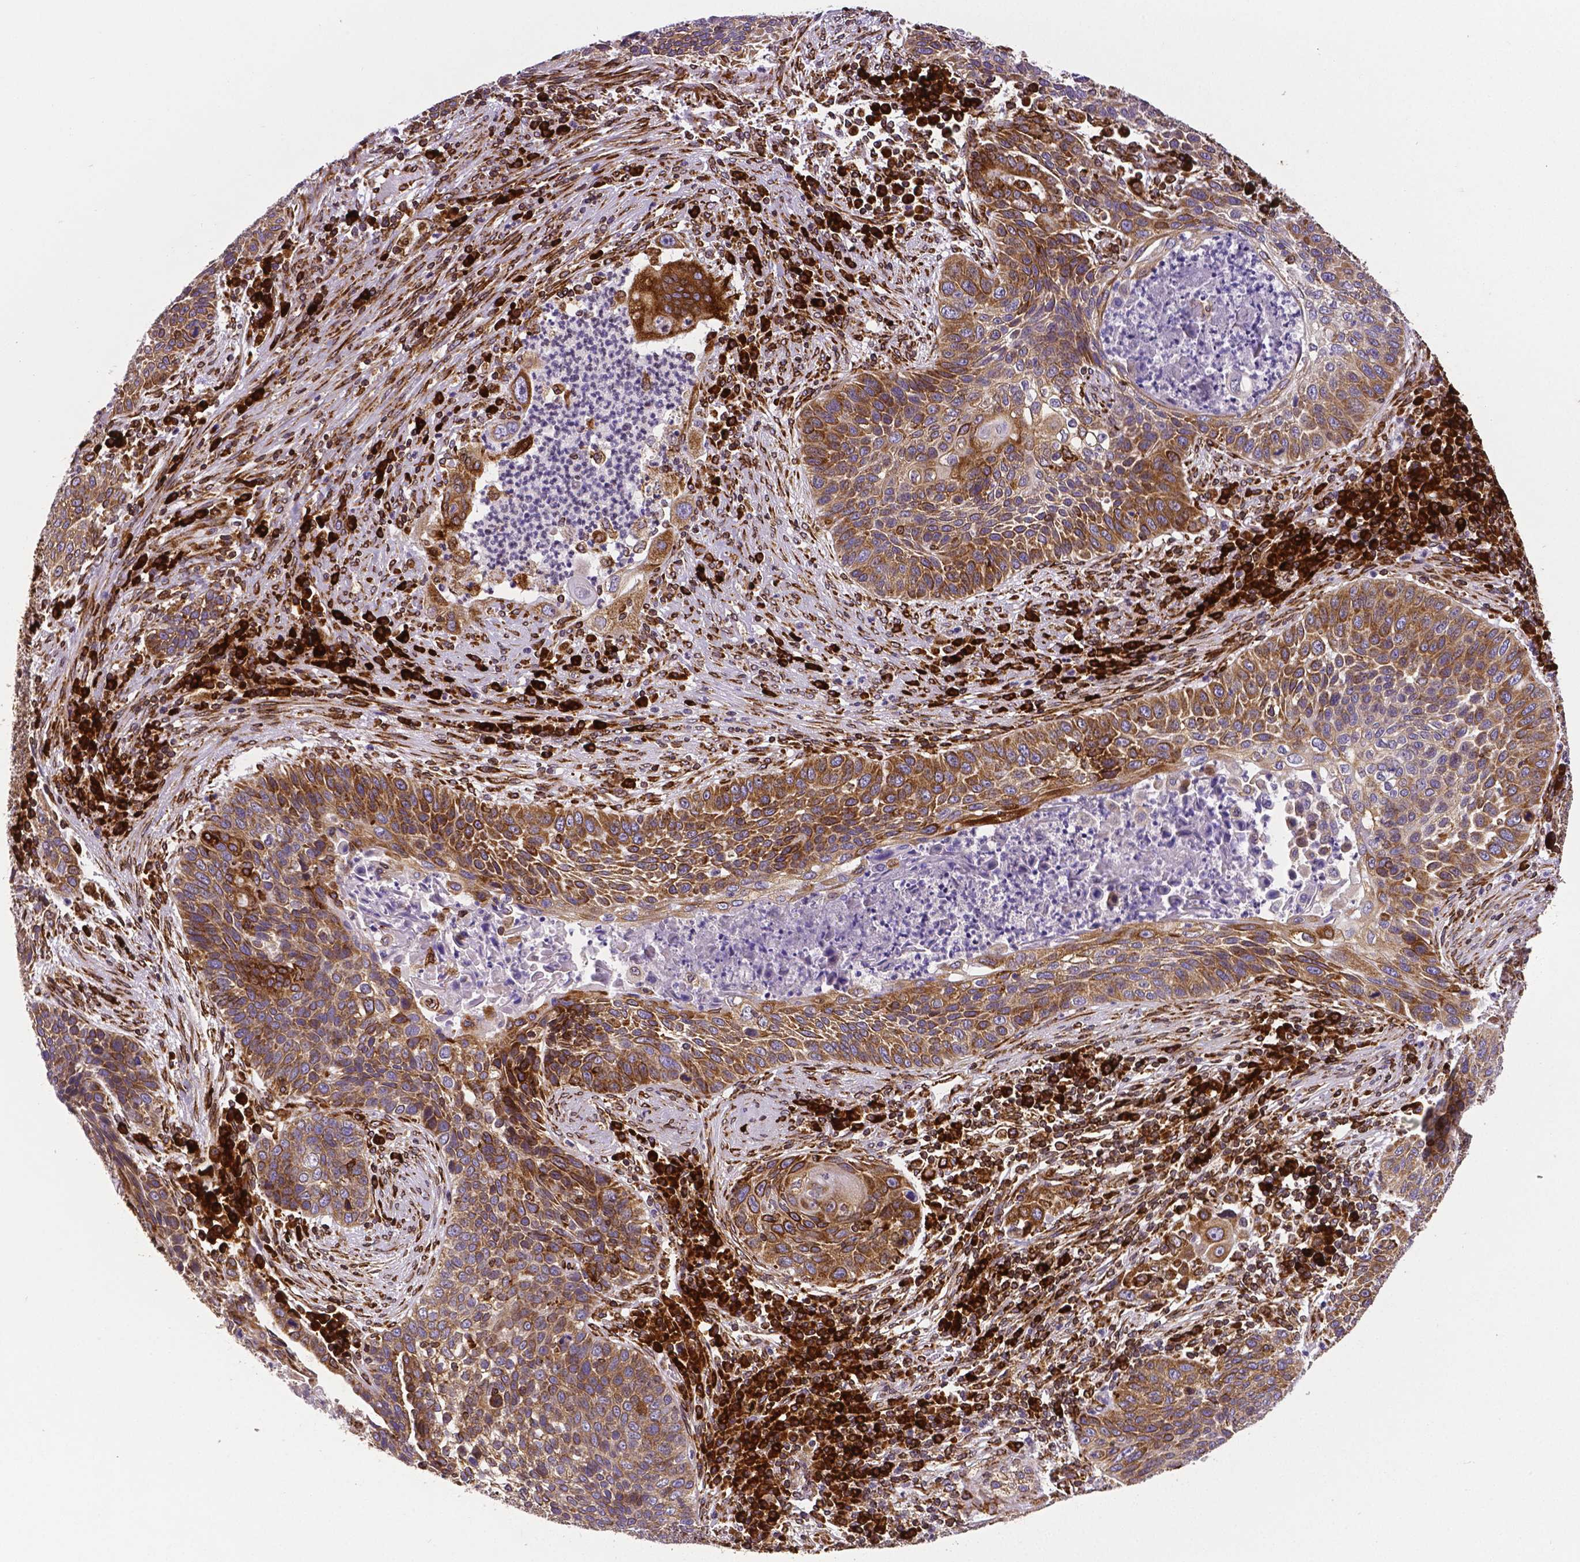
{"staining": {"intensity": "moderate", "quantity": ">75%", "location": "cytoplasmic/membranous"}, "tissue": "lung cancer", "cell_type": "Tumor cells", "image_type": "cancer", "snomed": [{"axis": "morphology", "description": "Squamous cell carcinoma, NOS"}, {"axis": "morphology", "description": "Squamous cell carcinoma, metastatic, NOS"}, {"axis": "topography", "description": "Lung"}, {"axis": "topography", "description": "Pleura, NOS"}], "caption": "Immunohistochemistry (IHC) micrograph of neoplastic tissue: lung cancer stained using immunohistochemistry demonstrates medium levels of moderate protein expression localized specifically in the cytoplasmic/membranous of tumor cells, appearing as a cytoplasmic/membranous brown color.", "gene": "MTDH", "patient": {"sex": "male", "age": 72}}